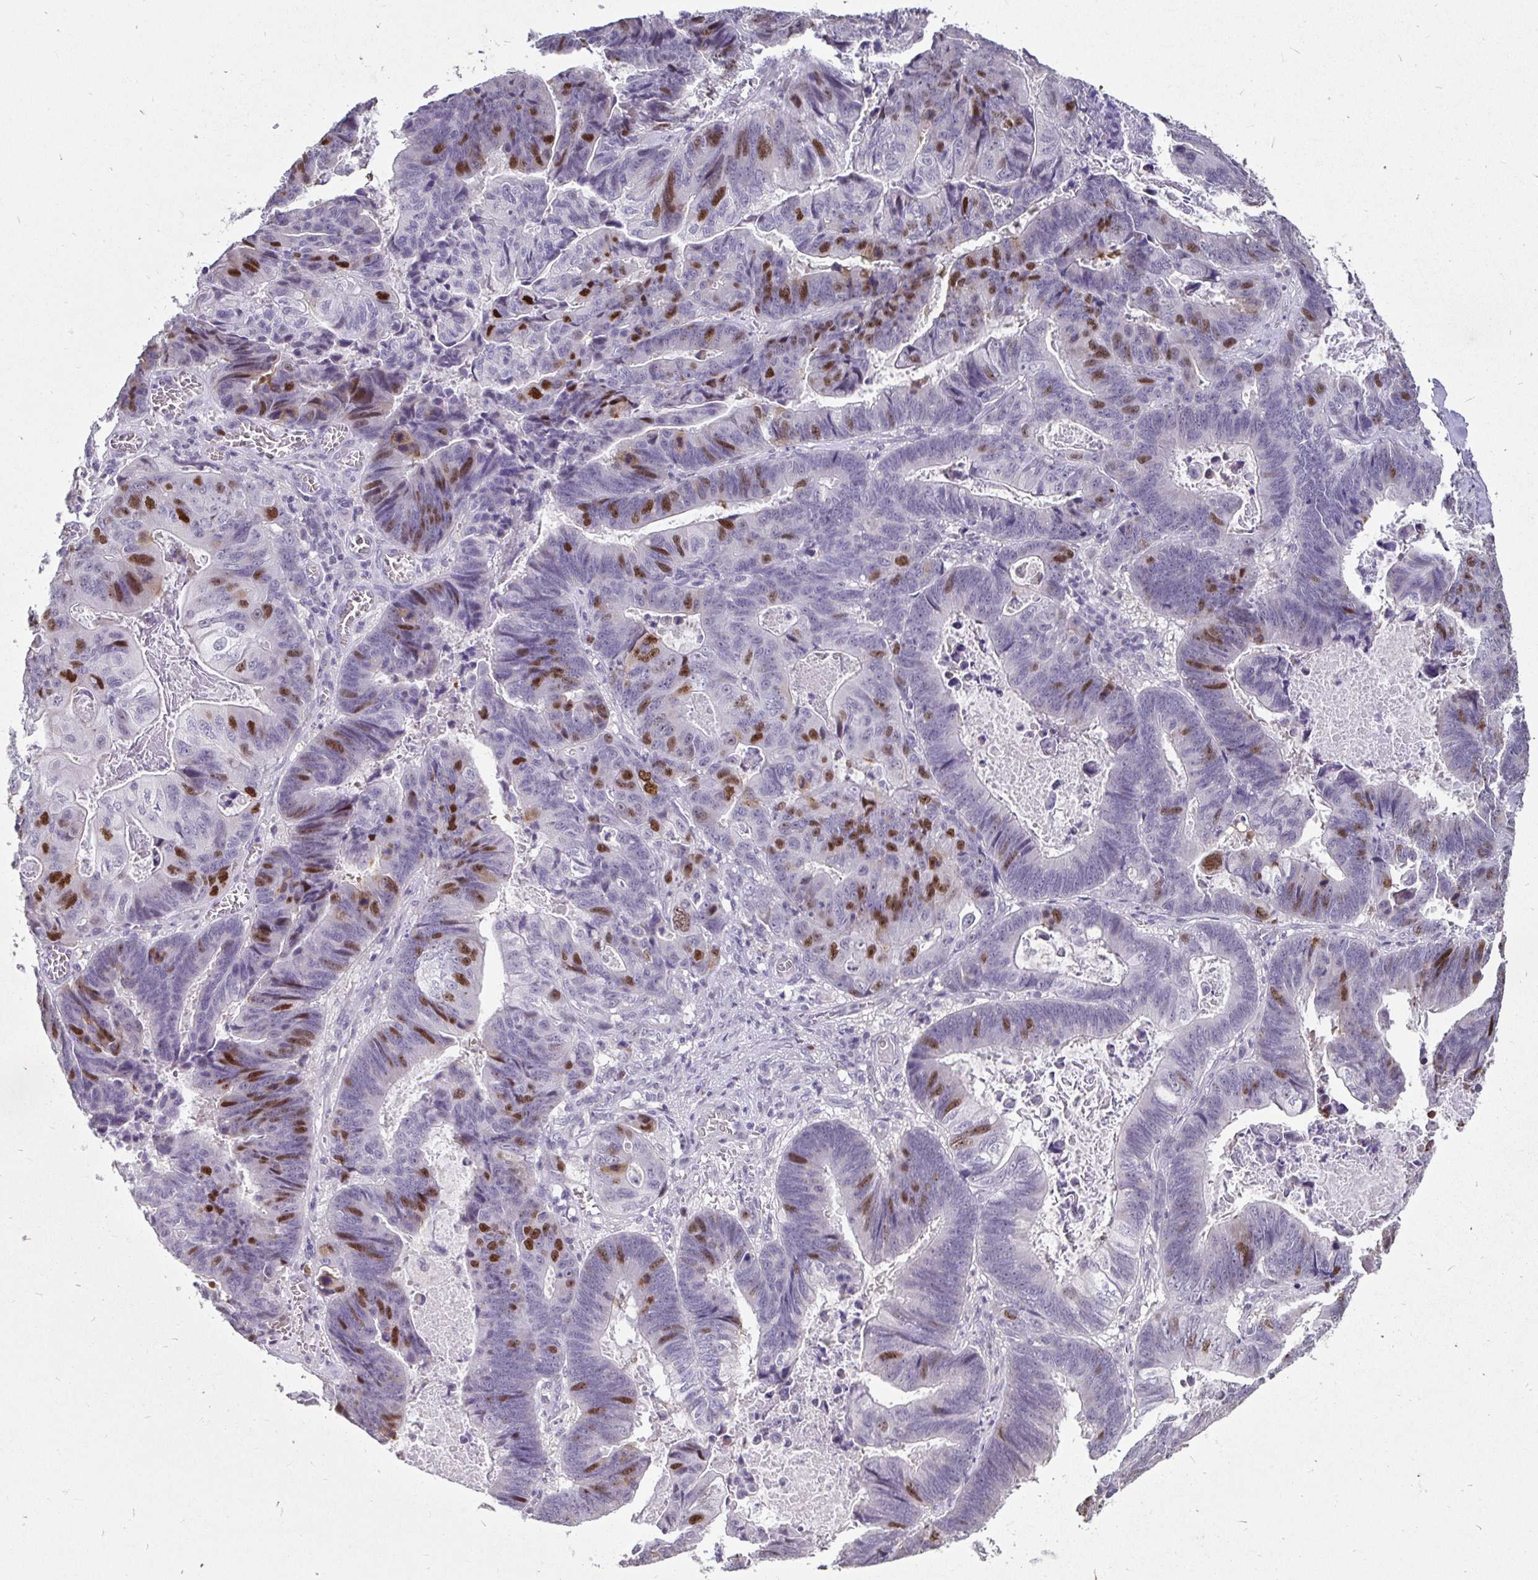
{"staining": {"intensity": "moderate", "quantity": "25%-75%", "location": "nuclear"}, "tissue": "lung cancer", "cell_type": "Tumor cells", "image_type": "cancer", "snomed": [{"axis": "morphology", "description": "Aneuploidy"}, {"axis": "morphology", "description": "Adenocarcinoma, NOS"}, {"axis": "morphology", "description": "Adenocarcinoma primary or metastatic"}, {"axis": "topography", "description": "Lung"}], "caption": "IHC staining of adenocarcinoma primary or metastatic (lung), which demonstrates medium levels of moderate nuclear expression in approximately 25%-75% of tumor cells indicating moderate nuclear protein expression. The staining was performed using DAB (brown) for protein detection and nuclei were counterstained in hematoxylin (blue).", "gene": "ANLN", "patient": {"sex": "female", "age": 75}}